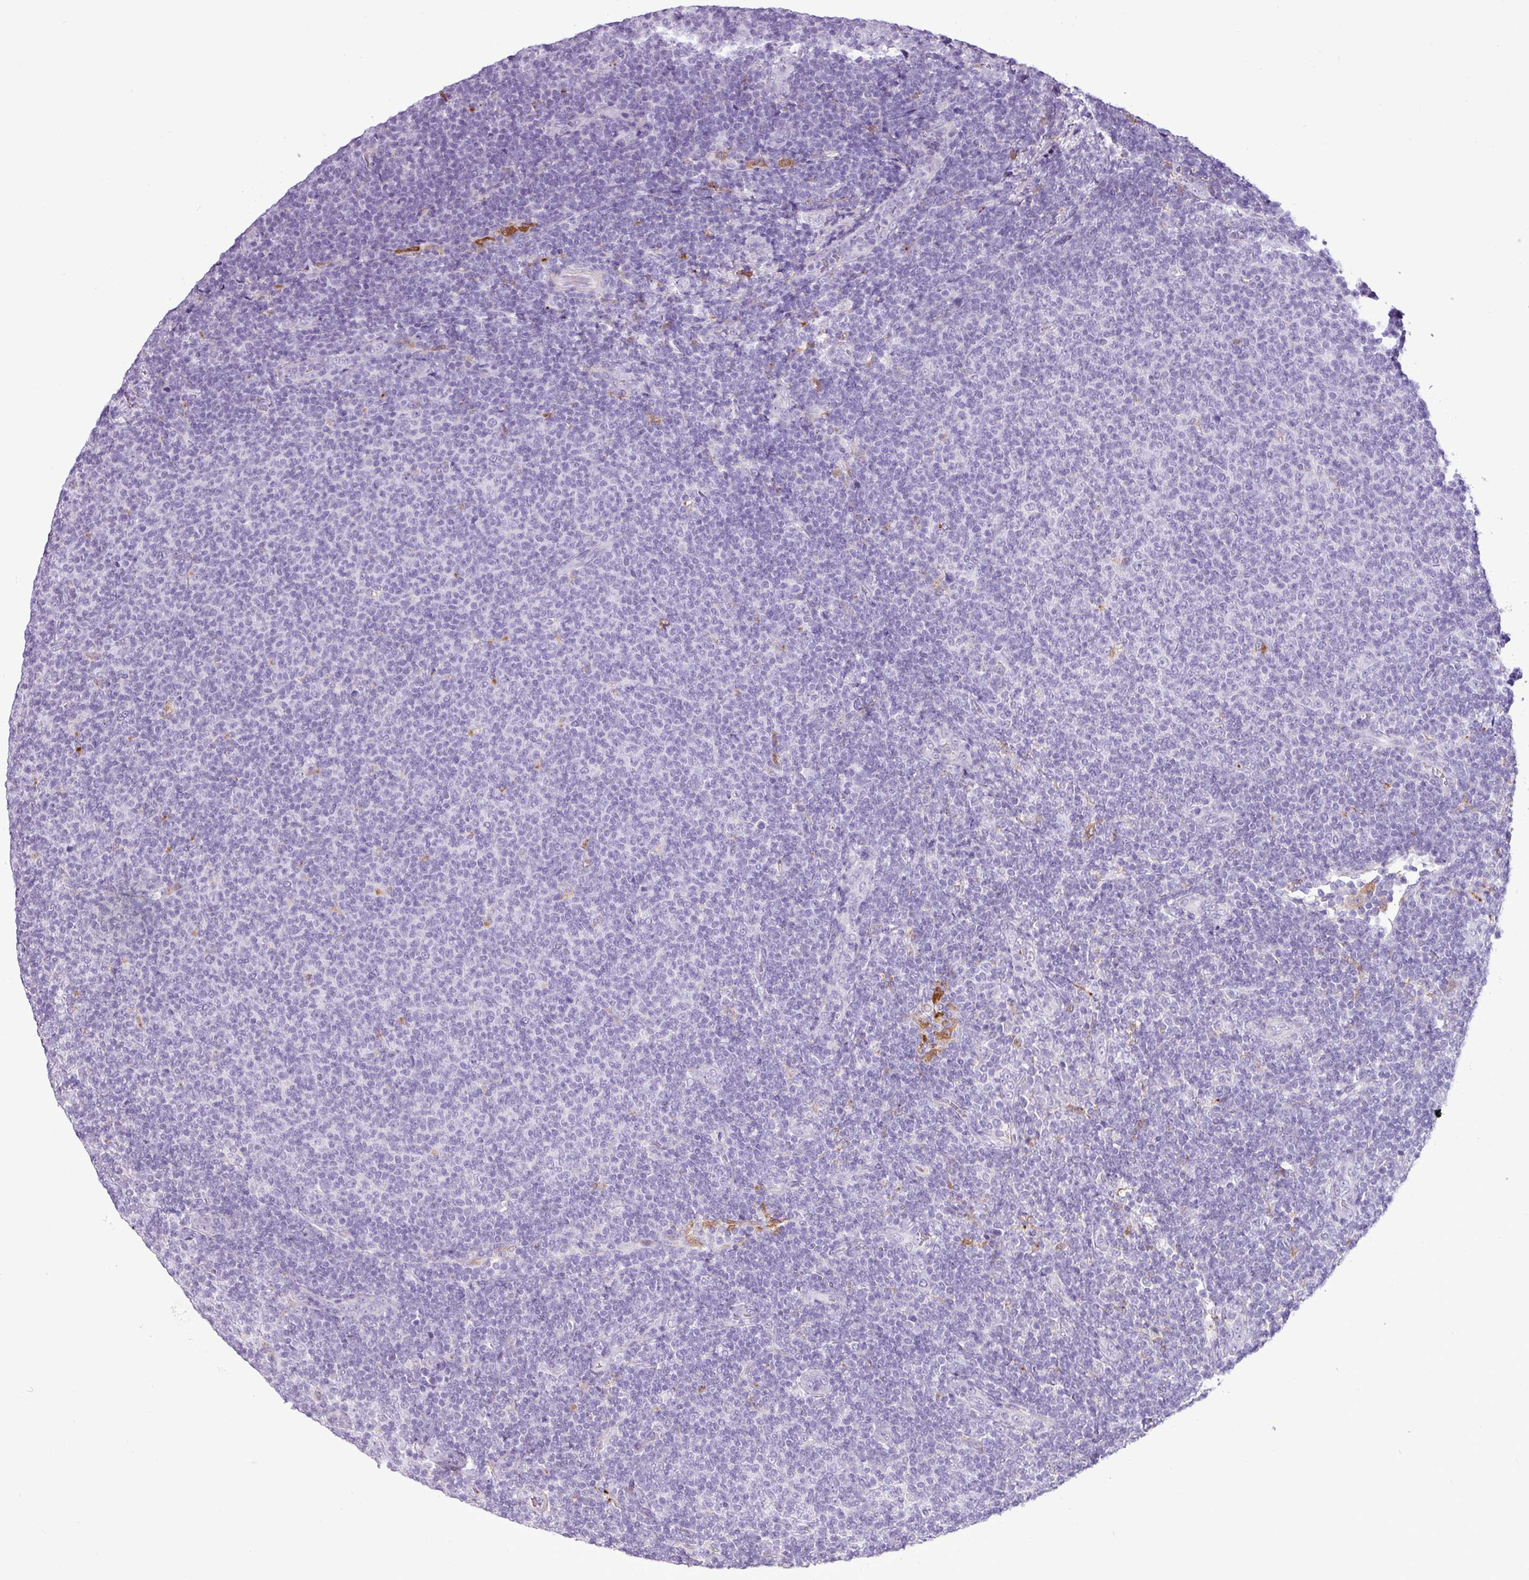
{"staining": {"intensity": "negative", "quantity": "none", "location": "none"}, "tissue": "lymphoma", "cell_type": "Tumor cells", "image_type": "cancer", "snomed": [{"axis": "morphology", "description": "Malignant lymphoma, non-Hodgkin's type, Low grade"}, {"axis": "topography", "description": "Lymph node"}], "caption": "This is an immunohistochemistry image of human low-grade malignant lymphoma, non-Hodgkin's type. There is no staining in tumor cells.", "gene": "TMEM200C", "patient": {"sex": "male", "age": 66}}